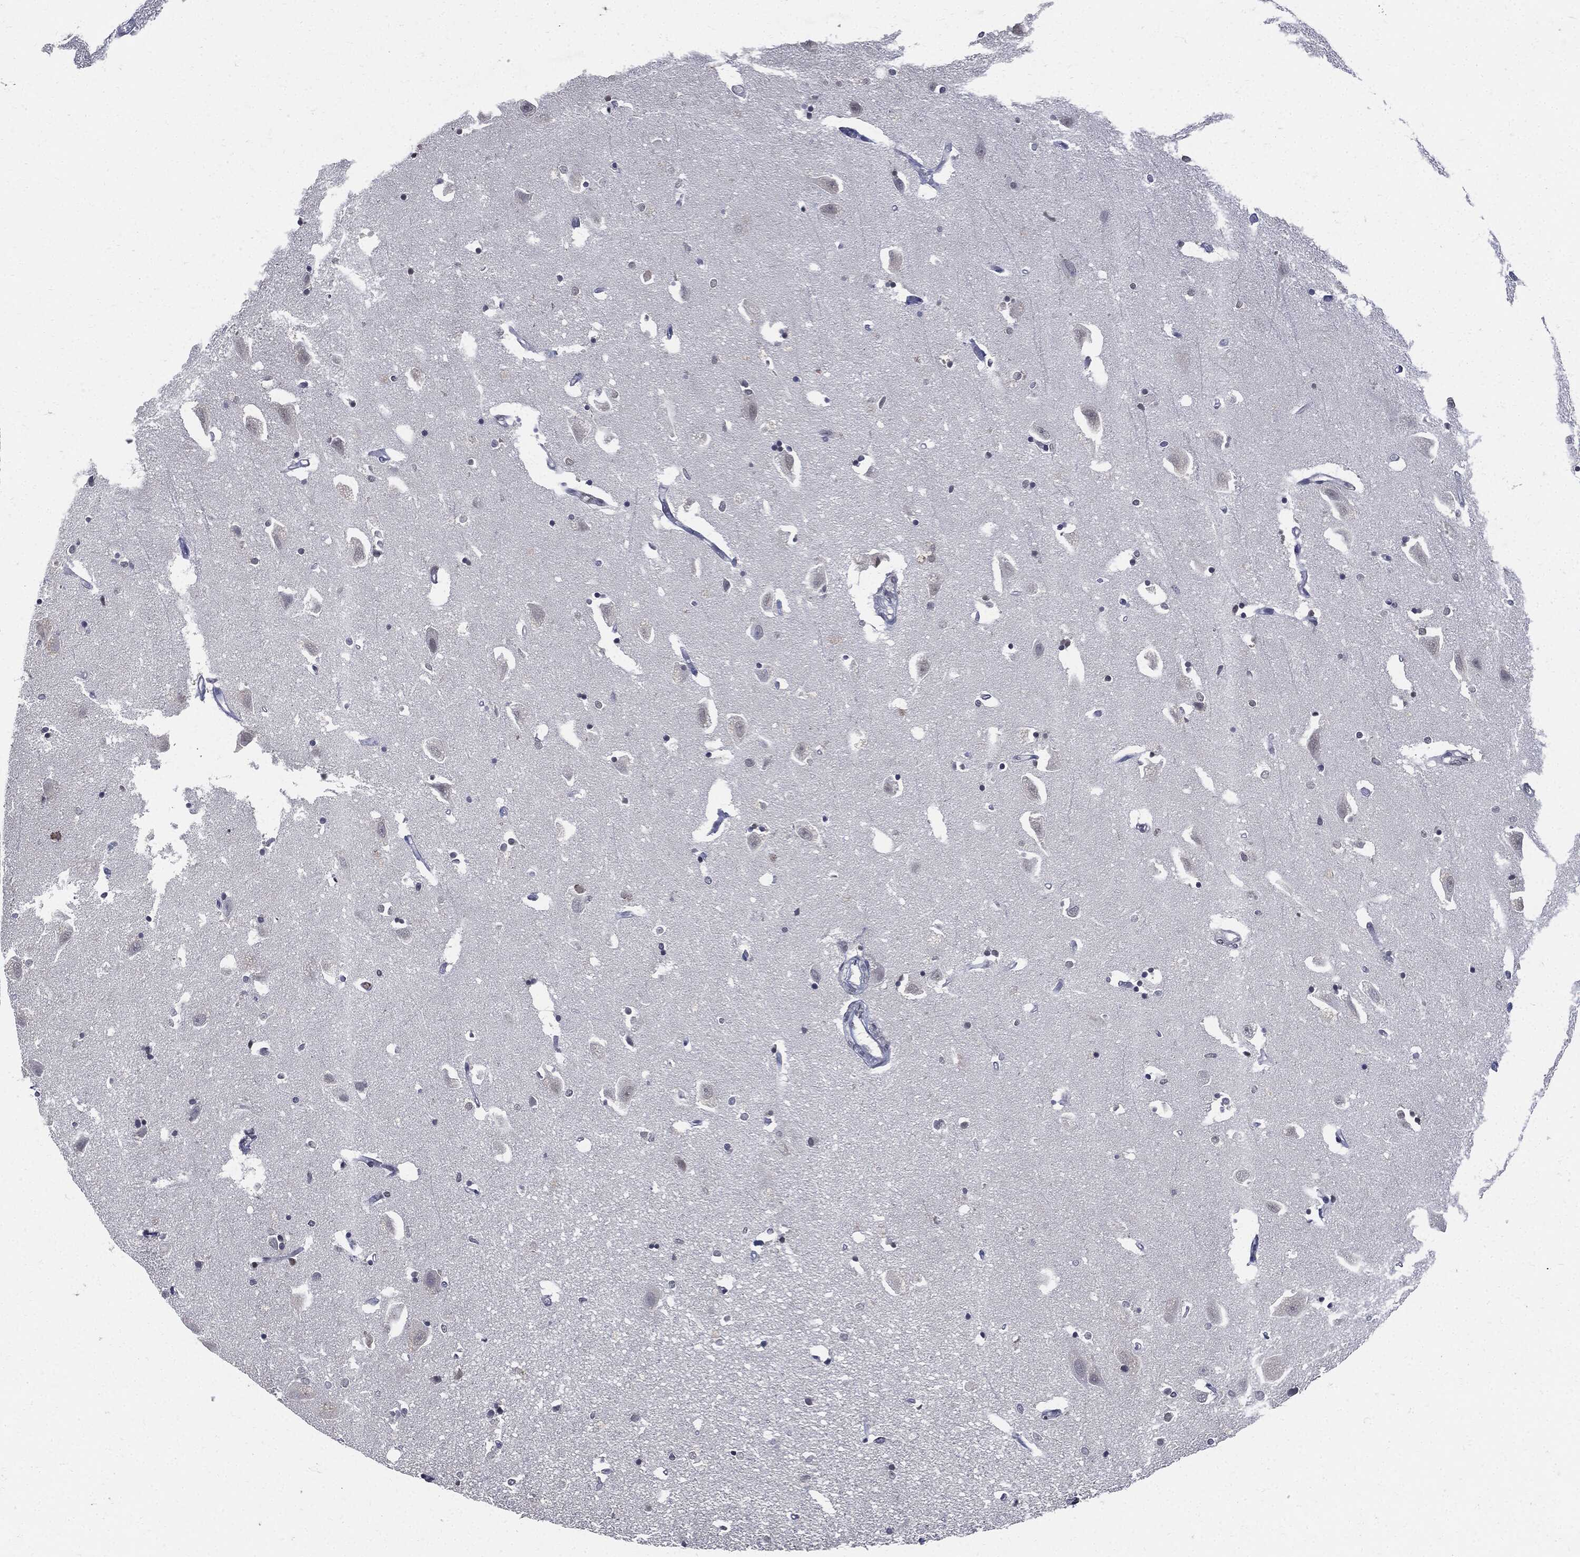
{"staining": {"intensity": "negative", "quantity": "none", "location": "none"}, "tissue": "hippocampus", "cell_type": "Glial cells", "image_type": "normal", "snomed": [{"axis": "morphology", "description": "Normal tissue, NOS"}, {"axis": "topography", "description": "Lateral ventricle wall"}, {"axis": "topography", "description": "Hippocampus"}], "caption": "Immunohistochemistry (IHC) image of normal hippocampus: hippocampus stained with DAB (3,3'-diaminobenzidine) reveals no significant protein expression in glial cells.", "gene": "PCNA", "patient": {"sex": "female", "age": 63}}